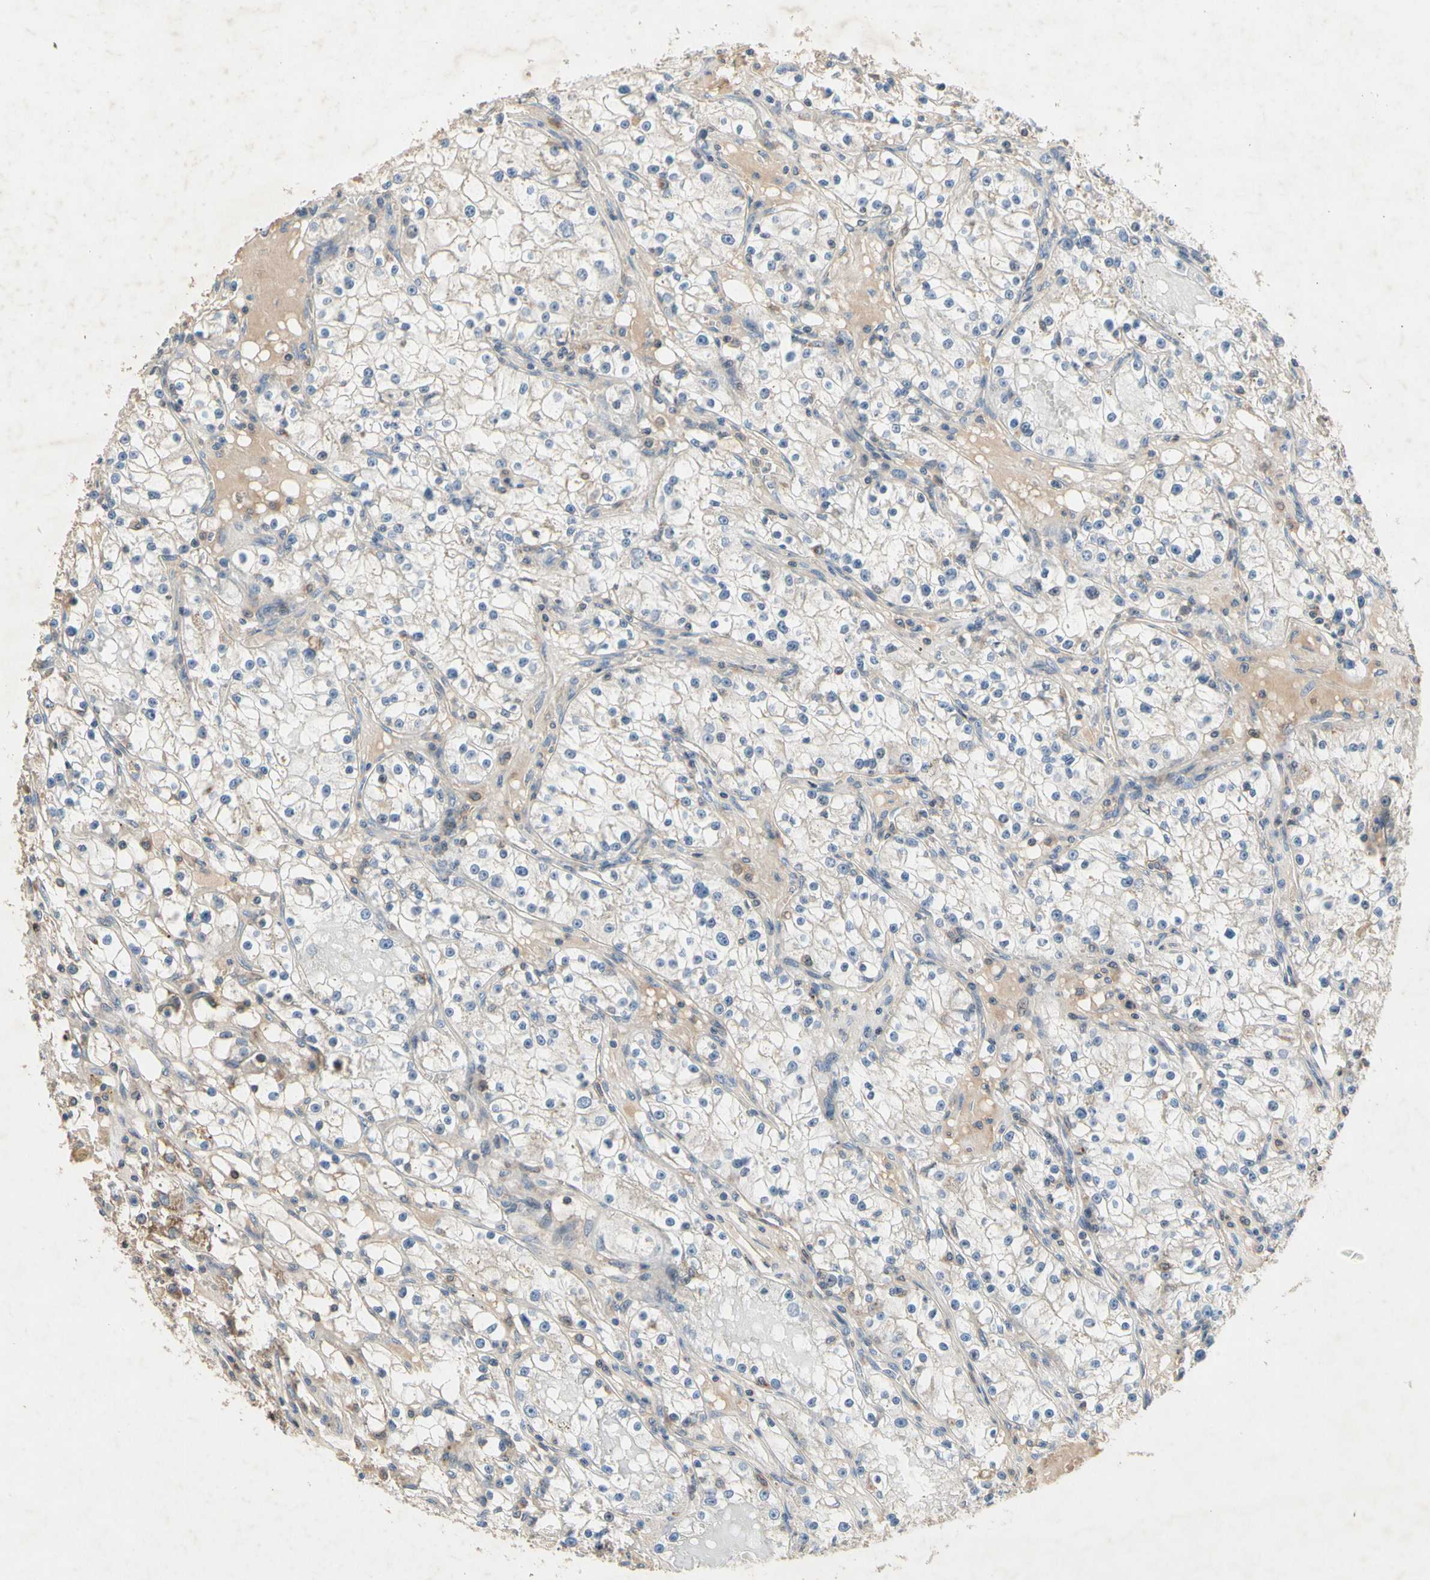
{"staining": {"intensity": "negative", "quantity": "none", "location": "none"}, "tissue": "renal cancer", "cell_type": "Tumor cells", "image_type": "cancer", "snomed": [{"axis": "morphology", "description": "Adenocarcinoma, NOS"}, {"axis": "topography", "description": "Kidney"}], "caption": "This is a photomicrograph of immunohistochemistry (IHC) staining of renal adenocarcinoma, which shows no expression in tumor cells. (Stains: DAB (3,3'-diaminobenzidine) IHC with hematoxylin counter stain, Microscopy: brightfield microscopy at high magnification).", "gene": "CRTAC1", "patient": {"sex": "male", "age": 56}}